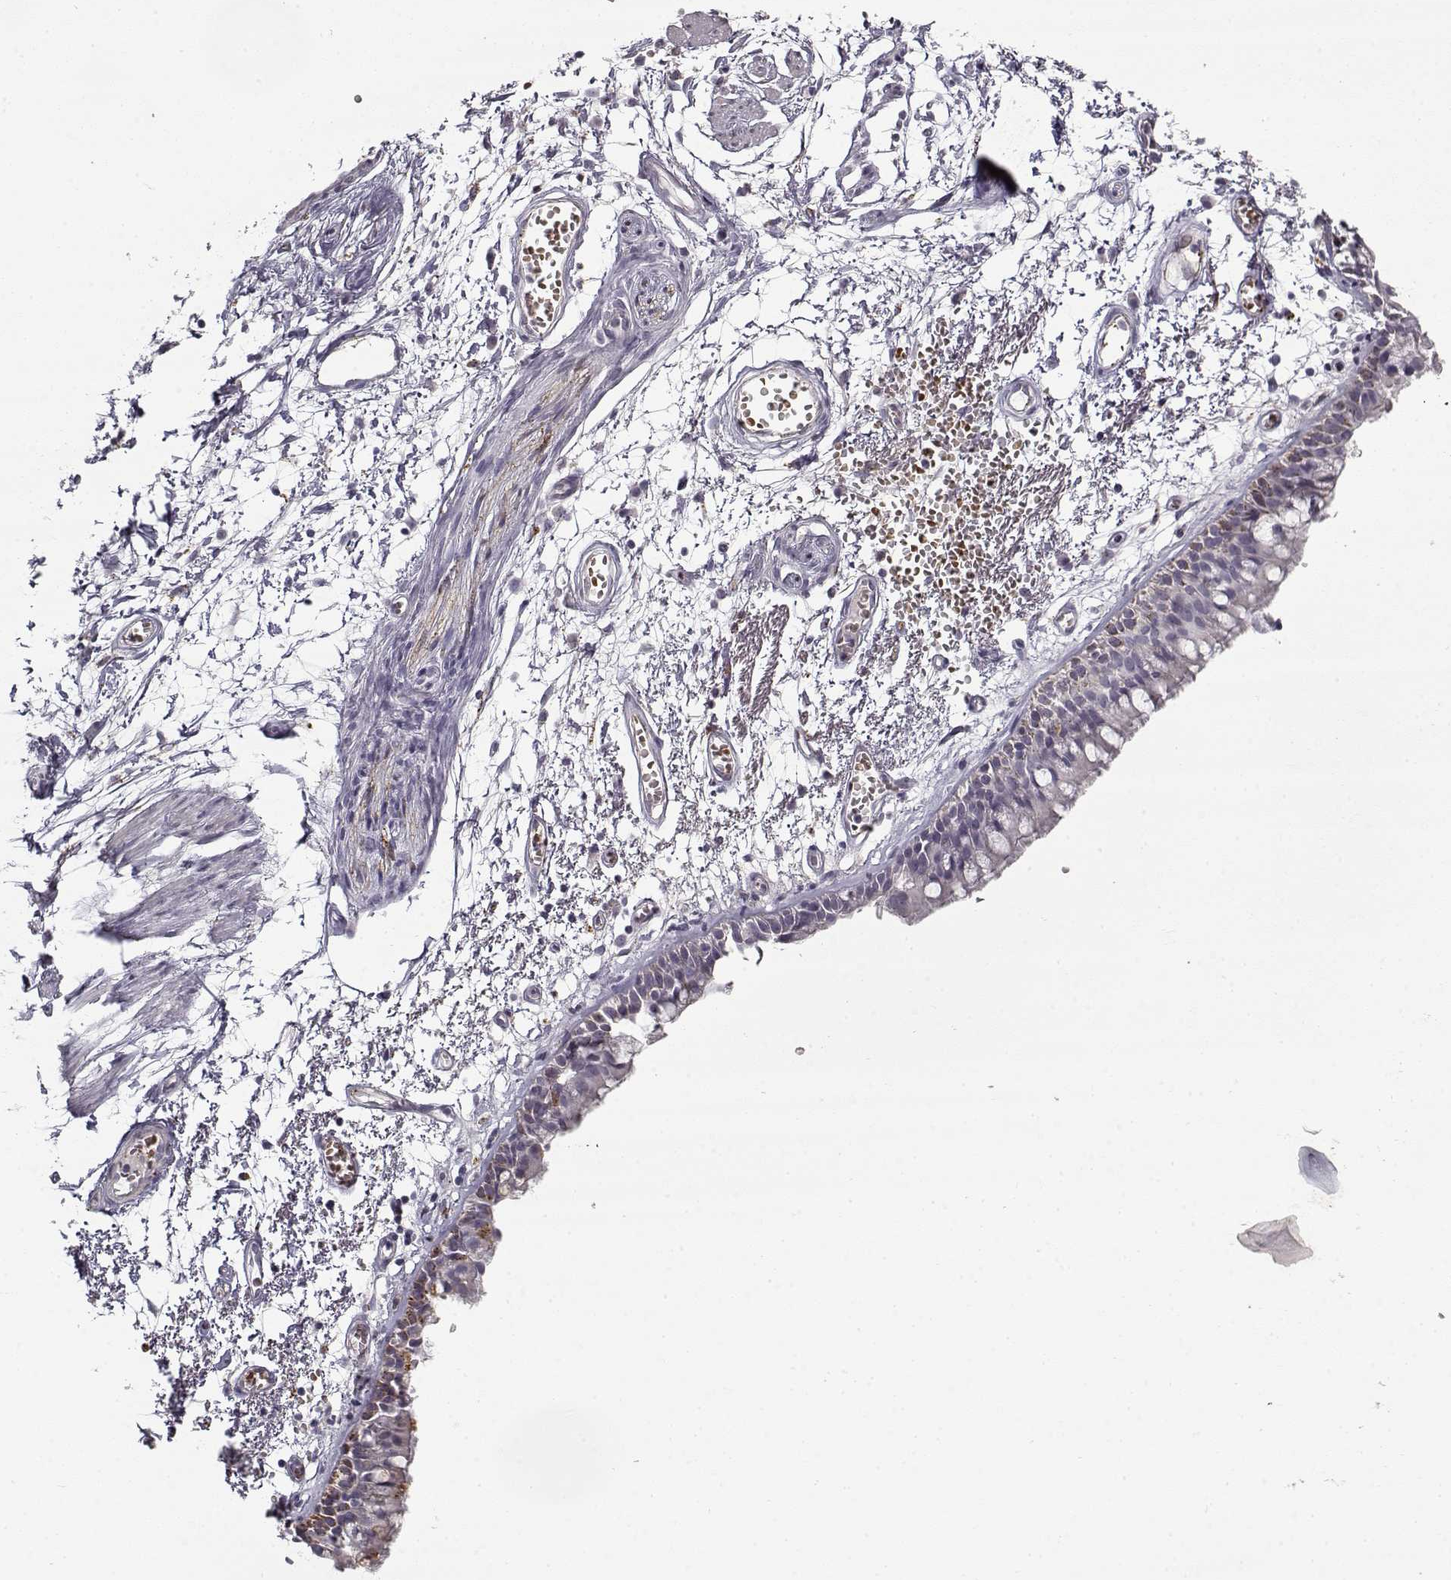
{"staining": {"intensity": "strong", "quantity": "<25%", "location": "cytoplasmic/membranous"}, "tissue": "bronchus", "cell_type": "Respiratory epithelial cells", "image_type": "normal", "snomed": [{"axis": "morphology", "description": "Normal tissue, NOS"}, {"axis": "morphology", "description": "Squamous cell carcinoma, NOS"}, {"axis": "topography", "description": "Cartilage tissue"}, {"axis": "topography", "description": "Bronchus"}, {"axis": "topography", "description": "Lung"}], "caption": "This micrograph shows normal bronchus stained with immunohistochemistry (IHC) to label a protein in brown. The cytoplasmic/membranous of respiratory epithelial cells show strong positivity for the protein. Nuclei are counter-stained blue.", "gene": "SNCA", "patient": {"sex": "male", "age": 66}}